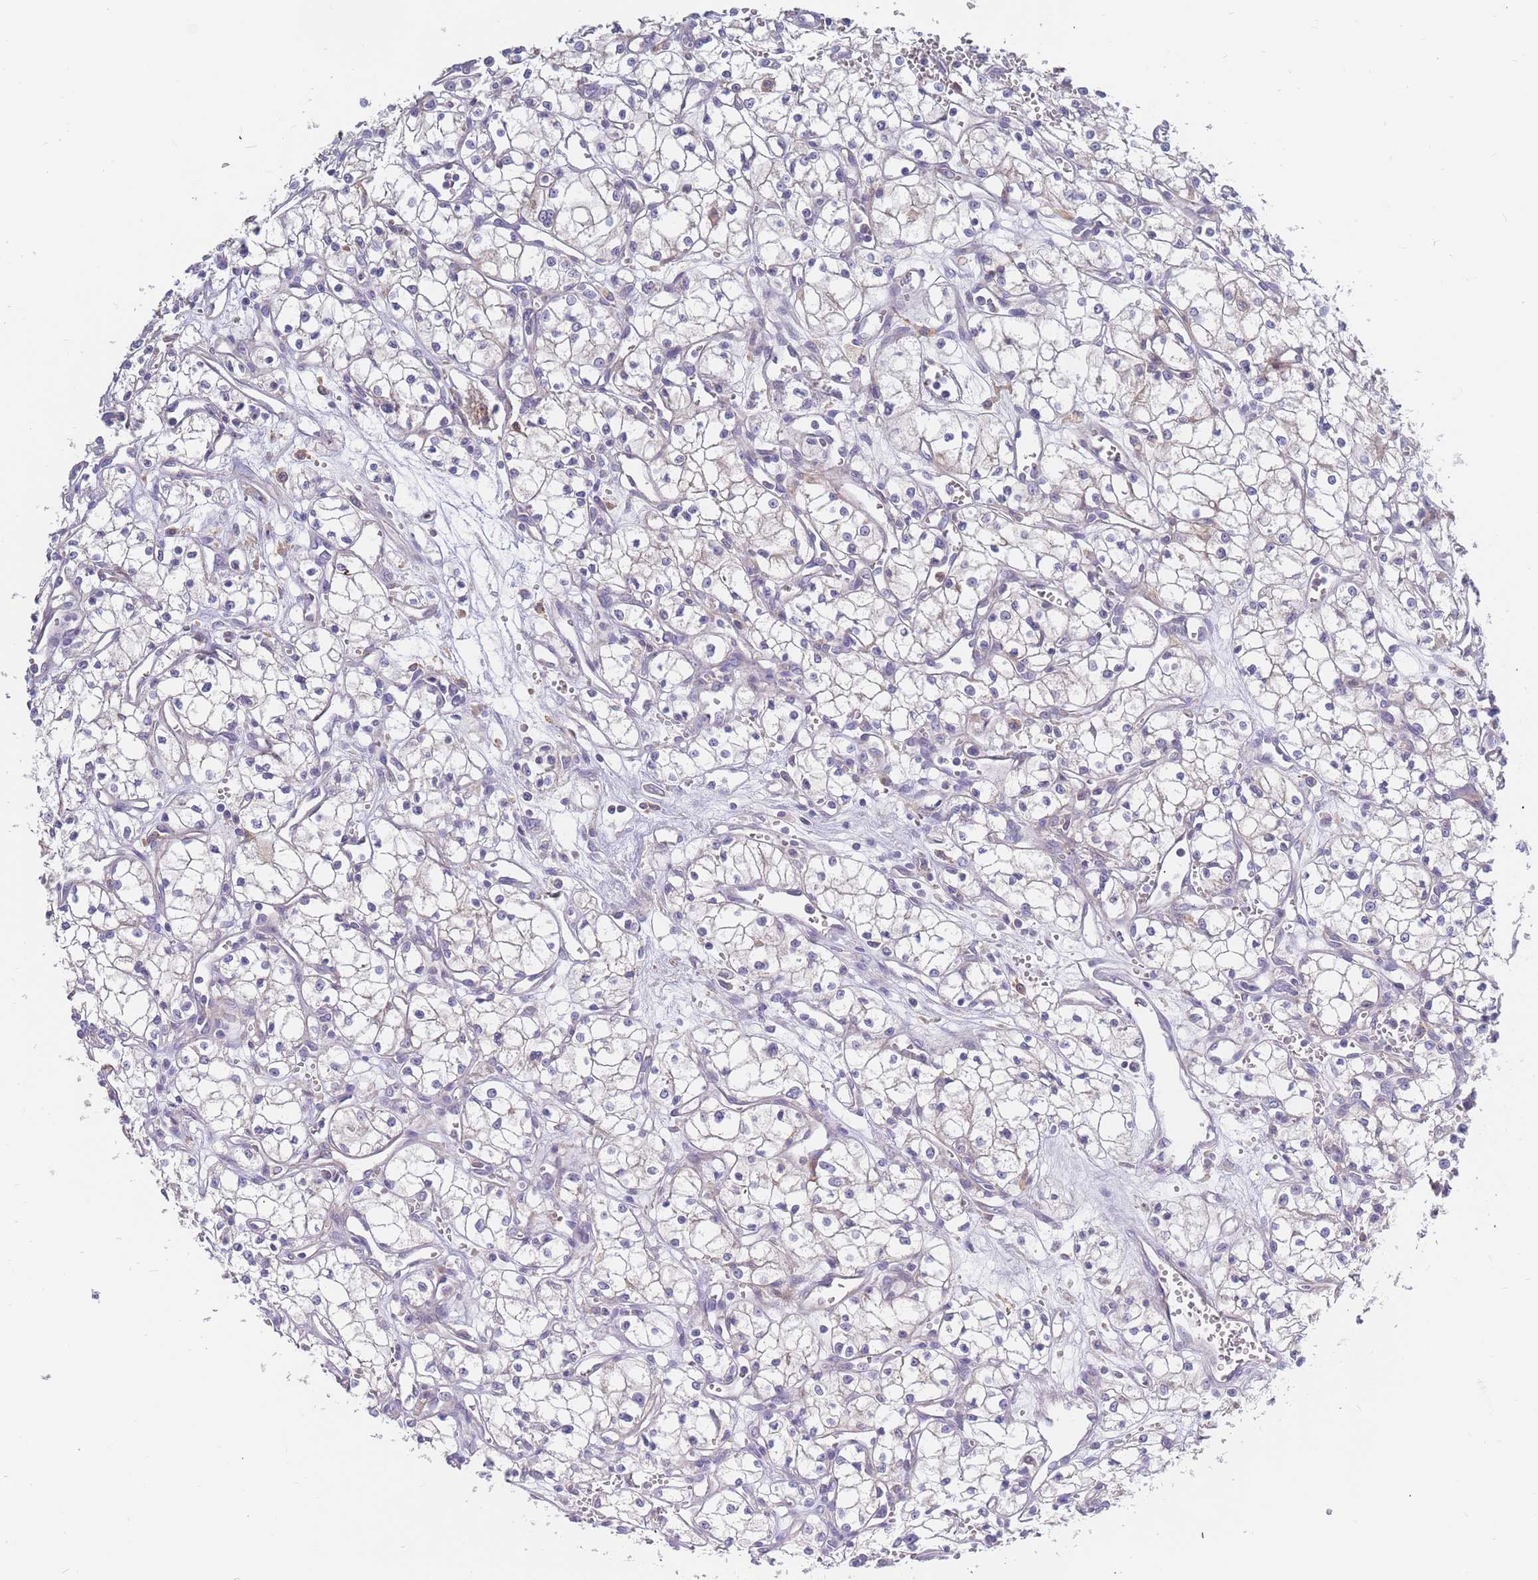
{"staining": {"intensity": "negative", "quantity": "none", "location": "none"}, "tissue": "renal cancer", "cell_type": "Tumor cells", "image_type": "cancer", "snomed": [{"axis": "morphology", "description": "Adenocarcinoma, NOS"}, {"axis": "topography", "description": "Kidney"}], "caption": "DAB immunohistochemical staining of renal adenocarcinoma demonstrates no significant staining in tumor cells. Brightfield microscopy of immunohistochemistry (IHC) stained with DAB (3,3'-diaminobenzidine) (brown) and hematoxylin (blue), captured at high magnification.", "gene": "BORCS5", "patient": {"sex": "male", "age": 59}}